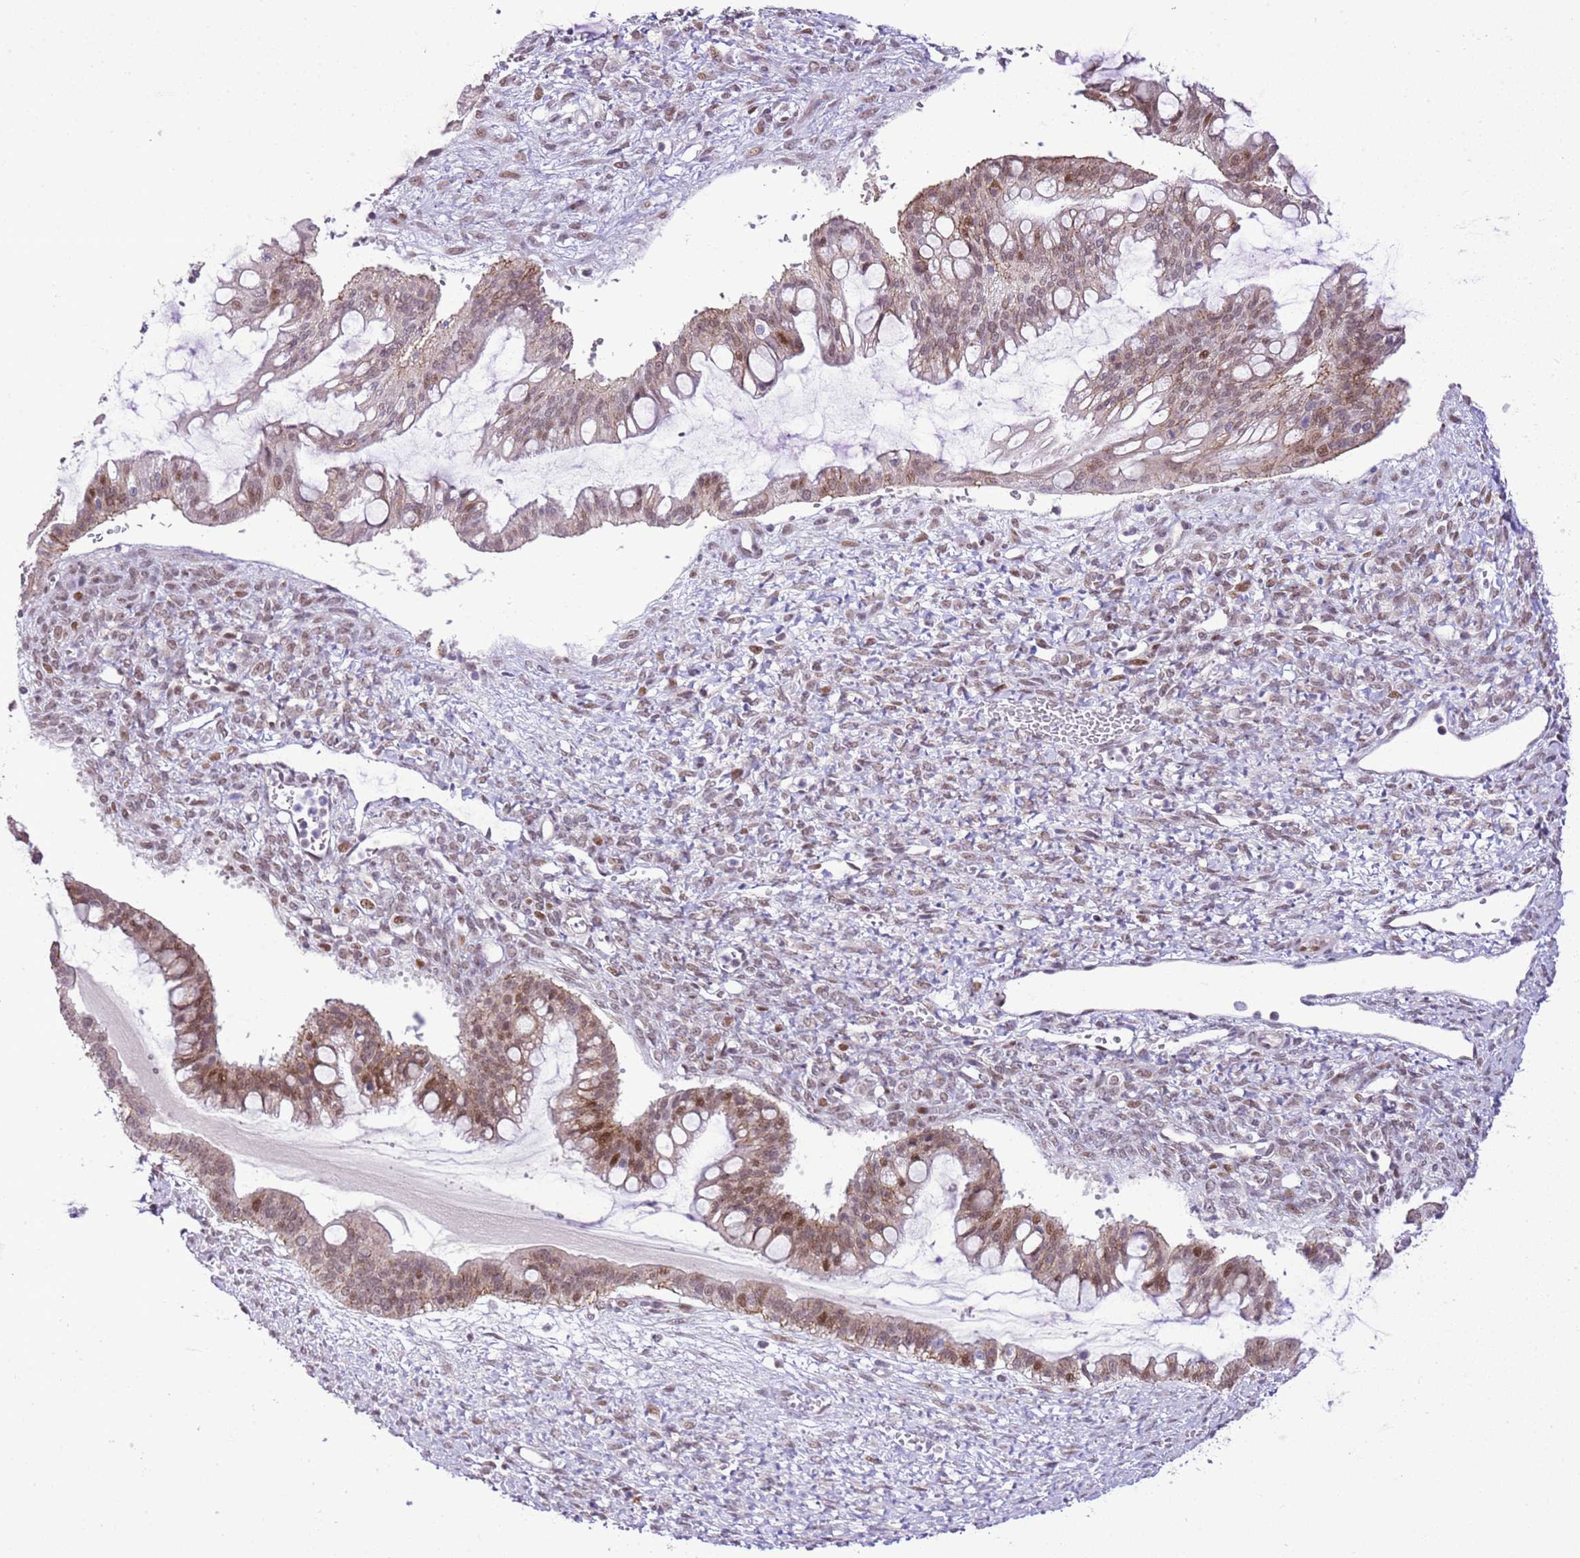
{"staining": {"intensity": "weak", "quantity": "25%-75%", "location": "cytoplasmic/membranous,nuclear"}, "tissue": "ovarian cancer", "cell_type": "Tumor cells", "image_type": "cancer", "snomed": [{"axis": "morphology", "description": "Cystadenocarcinoma, mucinous, NOS"}, {"axis": "topography", "description": "Ovary"}], "caption": "The histopathology image exhibits staining of mucinous cystadenocarcinoma (ovarian), revealing weak cytoplasmic/membranous and nuclear protein staining (brown color) within tumor cells.", "gene": "NACC2", "patient": {"sex": "female", "age": 73}}